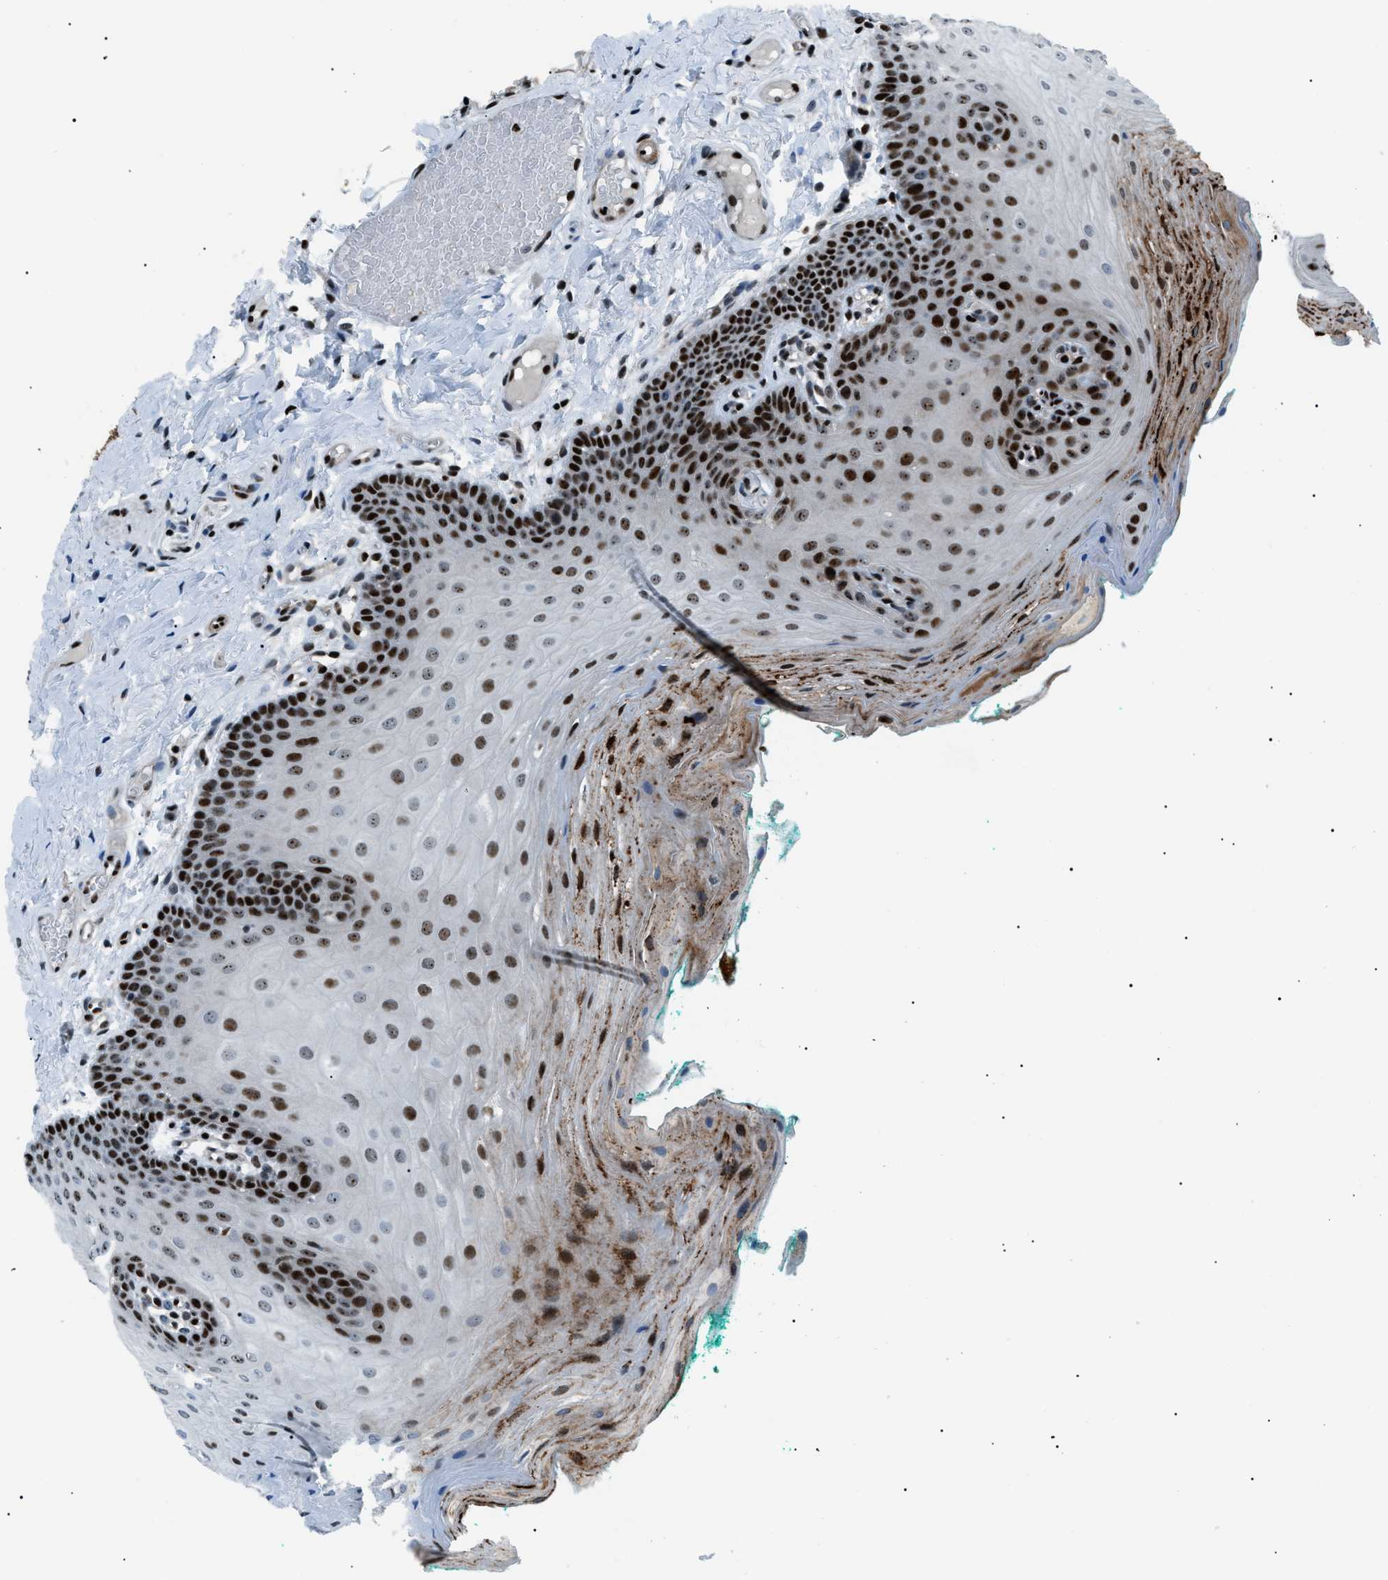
{"staining": {"intensity": "strong", "quantity": "<25%", "location": "nuclear"}, "tissue": "oral mucosa", "cell_type": "Squamous epithelial cells", "image_type": "normal", "snomed": [{"axis": "morphology", "description": "Normal tissue, NOS"}, {"axis": "topography", "description": "Oral tissue"}], "caption": "Unremarkable oral mucosa shows strong nuclear positivity in approximately <25% of squamous epithelial cells.", "gene": "PRKX", "patient": {"sex": "male", "age": 58}}